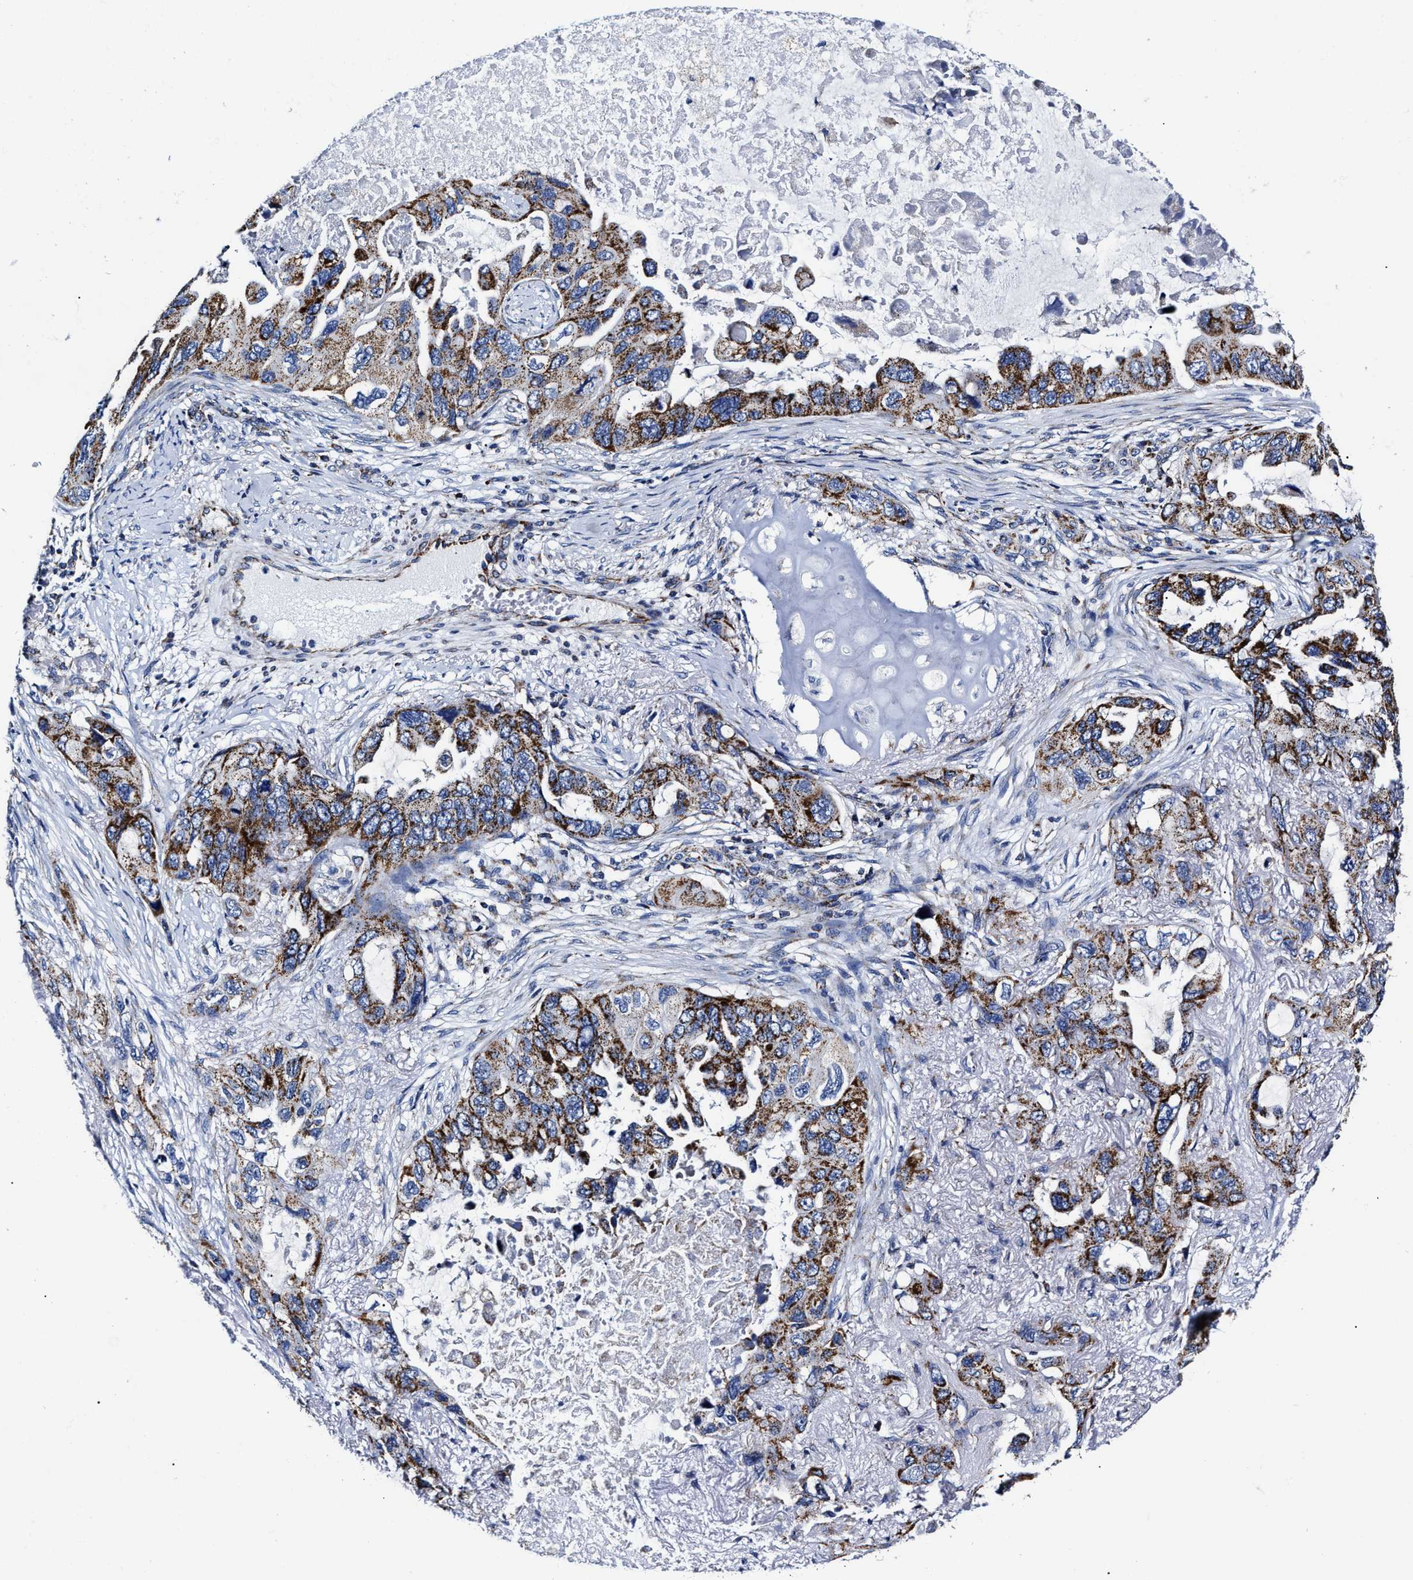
{"staining": {"intensity": "strong", "quantity": "25%-75%", "location": "cytoplasmic/membranous"}, "tissue": "lung cancer", "cell_type": "Tumor cells", "image_type": "cancer", "snomed": [{"axis": "morphology", "description": "Squamous cell carcinoma, NOS"}, {"axis": "topography", "description": "Lung"}], "caption": "Lung squamous cell carcinoma tissue displays strong cytoplasmic/membranous staining in approximately 25%-75% of tumor cells, visualized by immunohistochemistry.", "gene": "HINT2", "patient": {"sex": "female", "age": 73}}